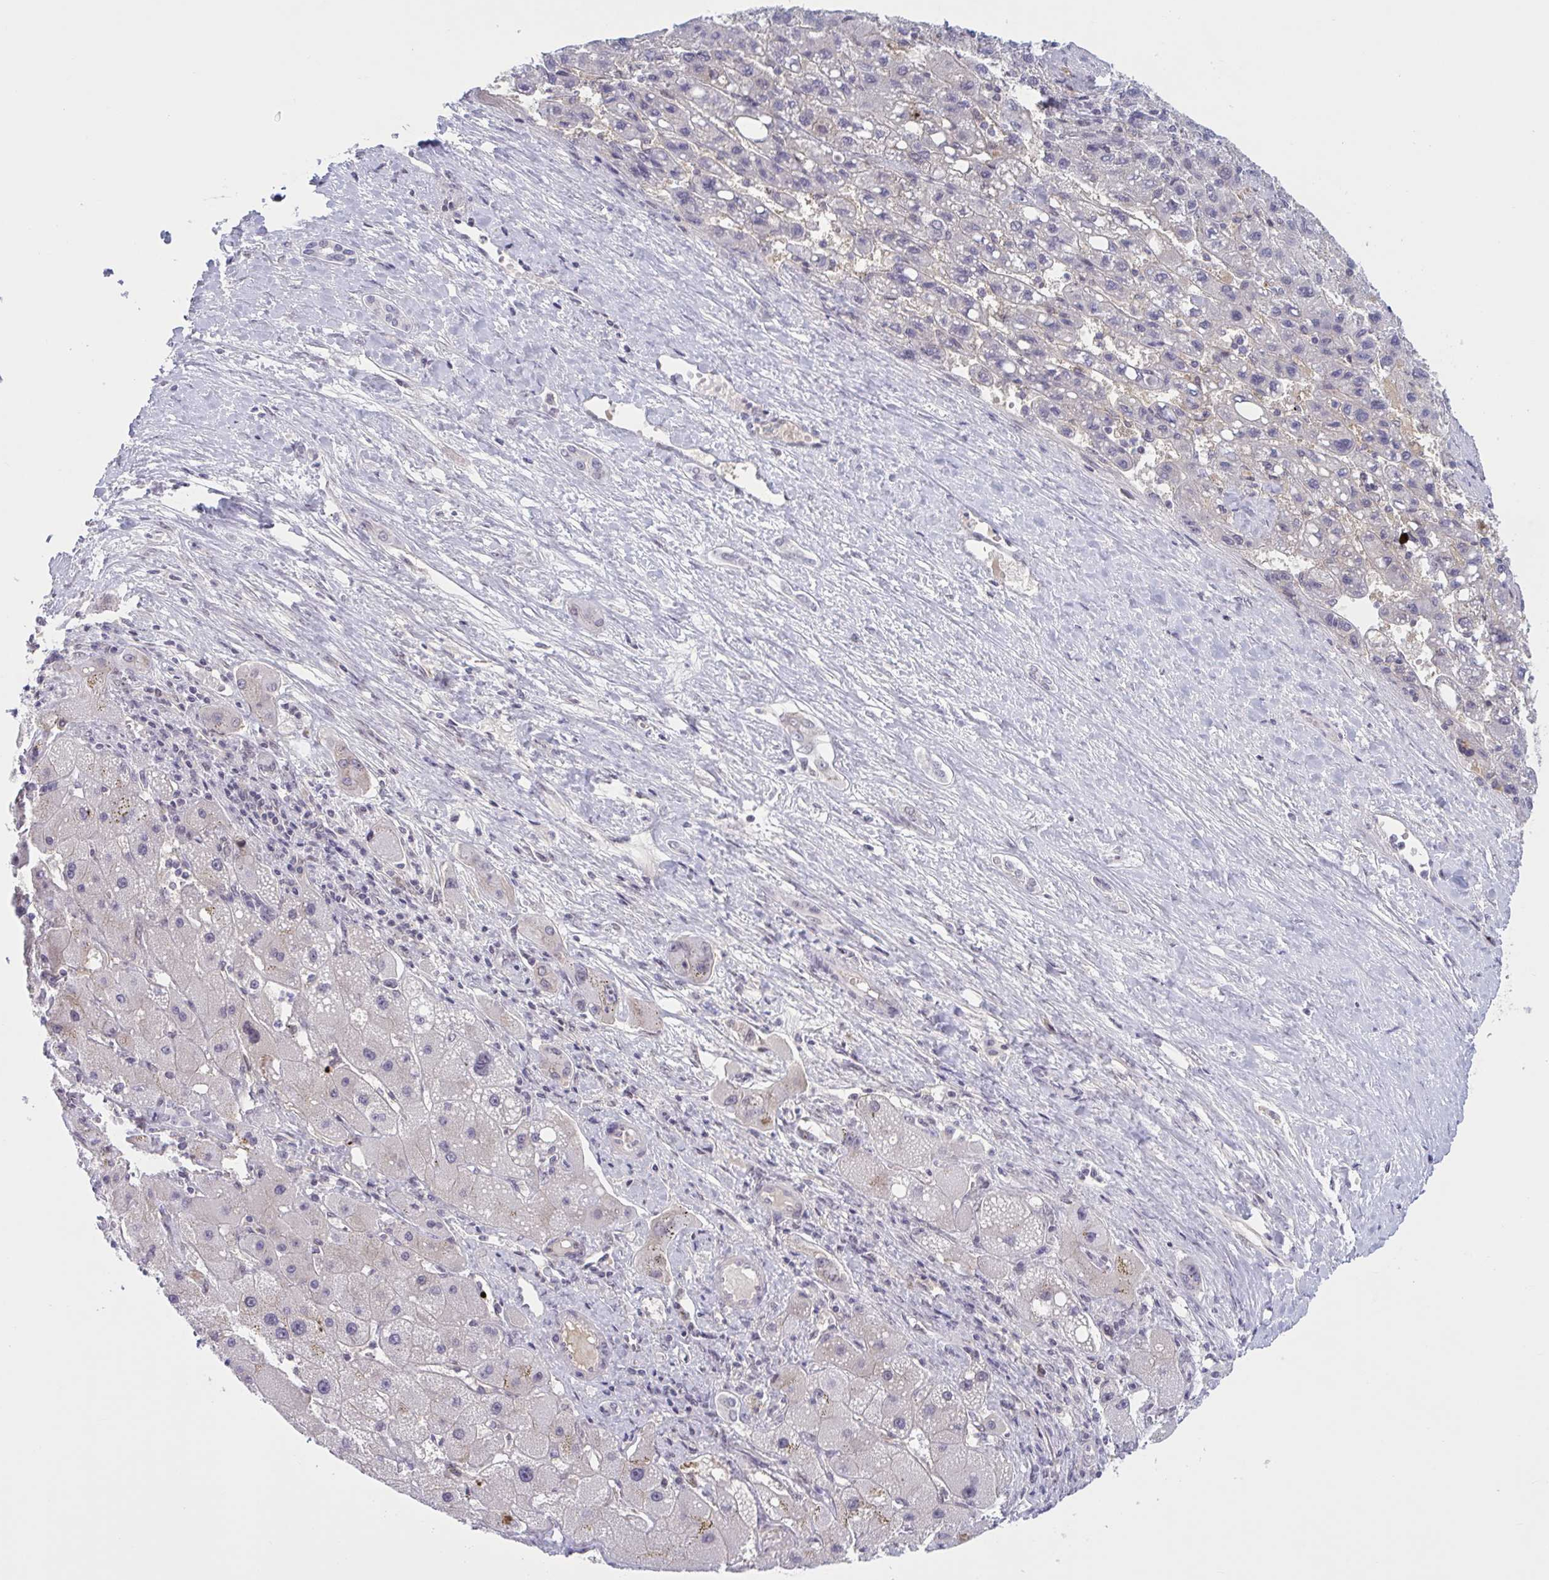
{"staining": {"intensity": "negative", "quantity": "none", "location": "none"}, "tissue": "liver cancer", "cell_type": "Tumor cells", "image_type": "cancer", "snomed": [{"axis": "morphology", "description": "Carcinoma, Hepatocellular, NOS"}, {"axis": "topography", "description": "Liver"}], "caption": "Tumor cells are negative for brown protein staining in hepatocellular carcinoma (liver).", "gene": "TTC7B", "patient": {"sex": "female", "age": 82}}